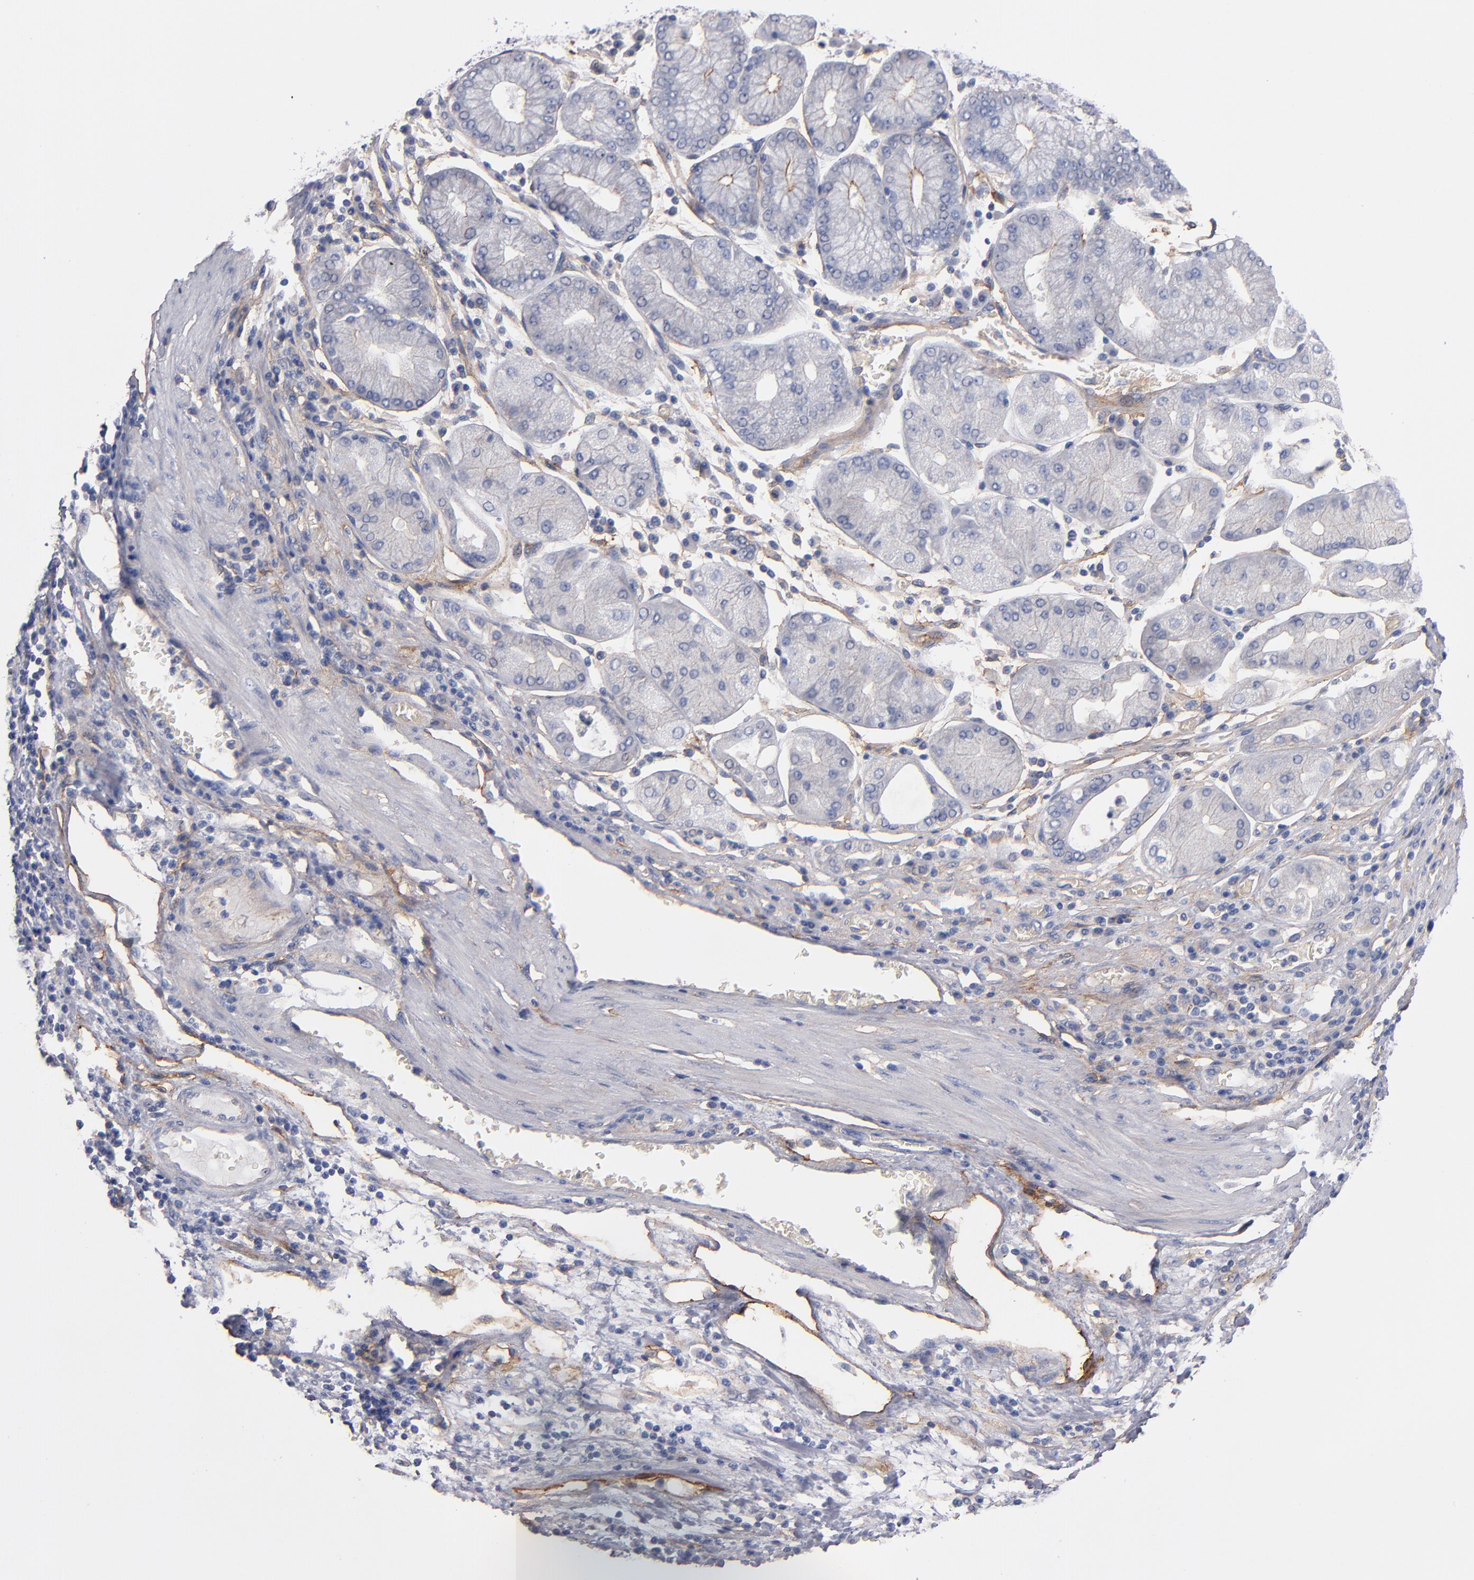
{"staining": {"intensity": "negative", "quantity": "none", "location": "none"}, "tissue": "stomach cancer", "cell_type": "Tumor cells", "image_type": "cancer", "snomed": [{"axis": "morphology", "description": "Normal tissue, NOS"}, {"axis": "morphology", "description": "Adenocarcinoma, NOS"}, {"axis": "topography", "description": "Stomach, upper"}, {"axis": "topography", "description": "Stomach"}], "caption": "High power microscopy photomicrograph of an immunohistochemistry (IHC) micrograph of adenocarcinoma (stomach), revealing no significant positivity in tumor cells.", "gene": "PLSCR4", "patient": {"sex": "male", "age": 59}}